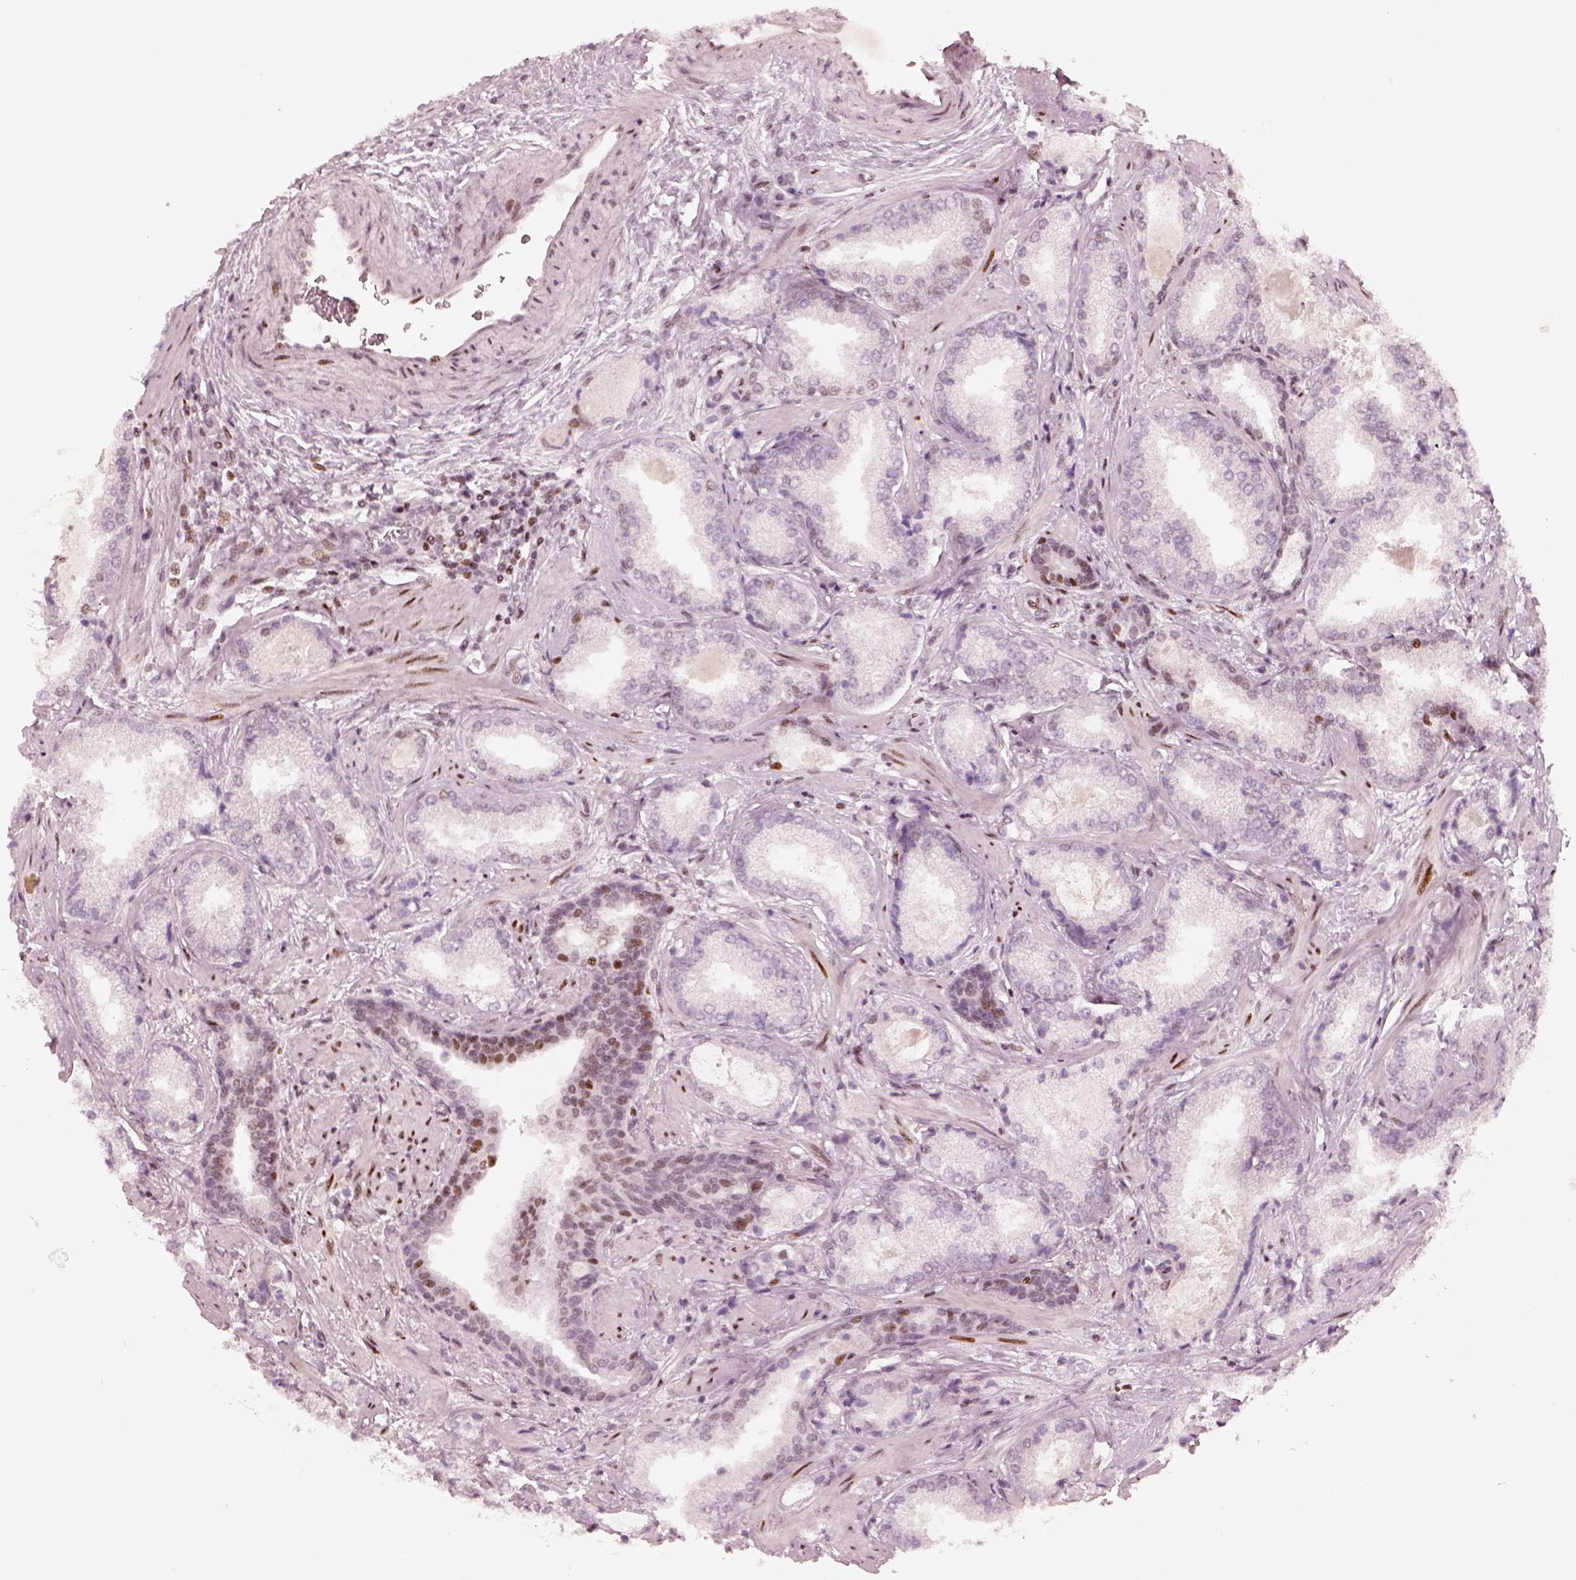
{"staining": {"intensity": "negative", "quantity": "none", "location": "none"}, "tissue": "prostate cancer", "cell_type": "Tumor cells", "image_type": "cancer", "snomed": [{"axis": "morphology", "description": "Adenocarcinoma, Low grade"}, {"axis": "topography", "description": "Prostate"}], "caption": "Tumor cells are negative for protein expression in human prostate cancer (low-grade adenocarcinoma).", "gene": "HNRNPC", "patient": {"sex": "male", "age": 56}}